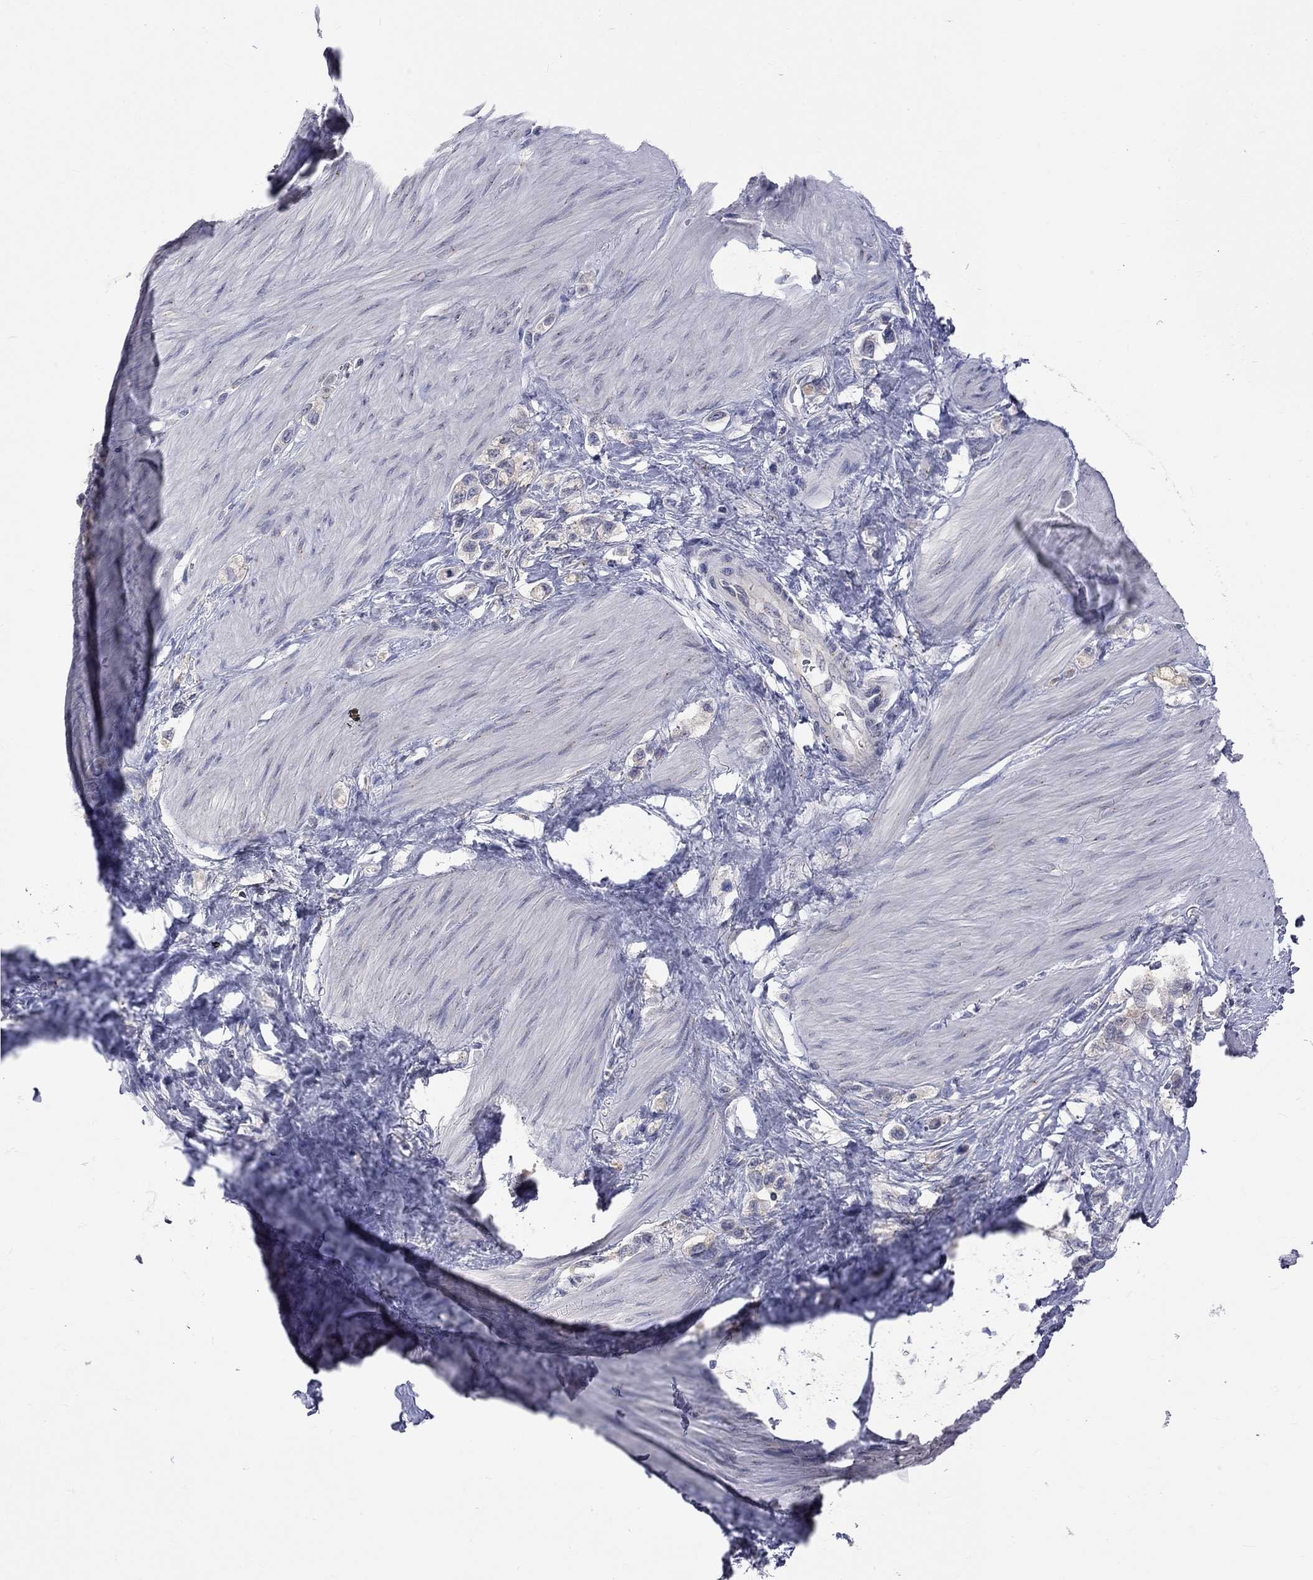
{"staining": {"intensity": "negative", "quantity": "none", "location": "none"}, "tissue": "stomach cancer", "cell_type": "Tumor cells", "image_type": "cancer", "snomed": [{"axis": "morphology", "description": "Normal tissue, NOS"}, {"axis": "morphology", "description": "Adenocarcinoma, NOS"}, {"axis": "morphology", "description": "Adenocarcinoma, High grade"}, {"axis": "topography", "description": "Stomach, upper"}, {"axis": "topography", "description": "Stomach"}], "caption": "Stomach cancer was stained to show a protein in brown. There is no significant positivity in tumor cells. (Immunohistochemistry, brightfield microscopy, high magnification).", "gene": "OPRK1", "patient": {"sex": "female", "age": 65}}